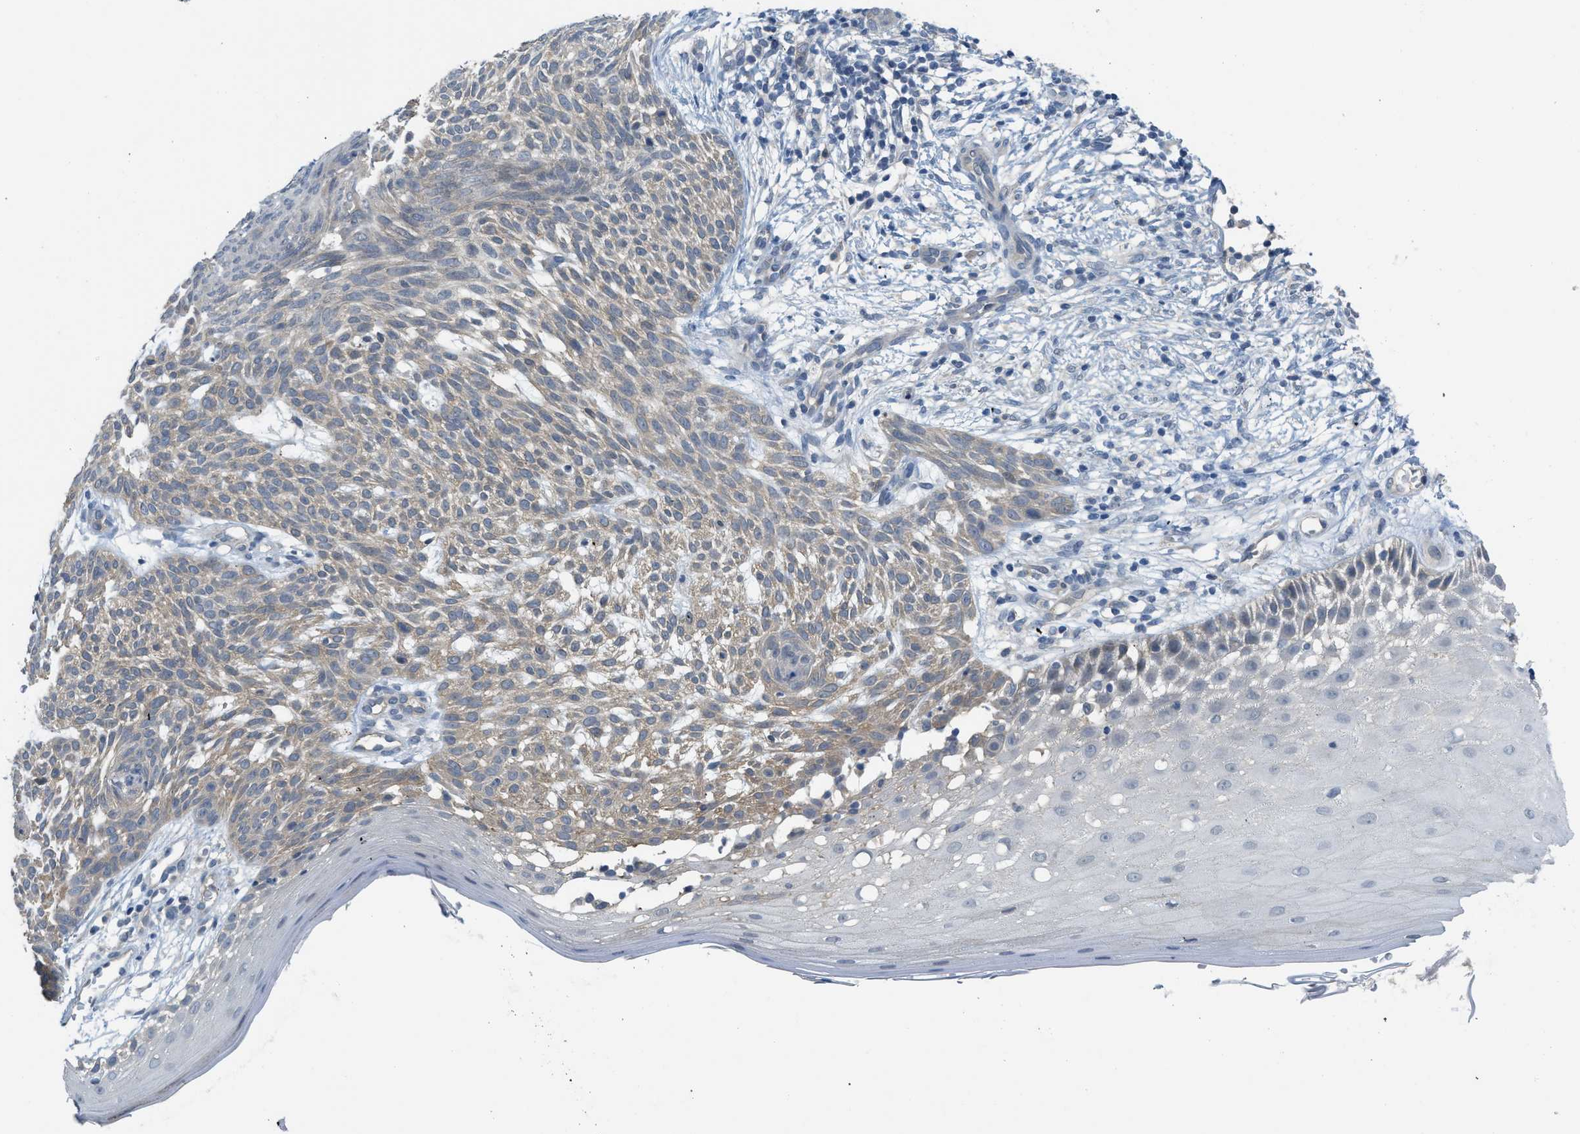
{"staining": {"intensity": "weak", "quantity": ">75%", "location": "cytoplasmic/membranous"}, "tissue": "skin cancer", "cell_type": "Tumor cells", "image_type": "cancer", "snomed": [{"axis": "morphology", "description": "Basal cell carcinoma"}, {"axis": "topography", "description": "Skin"}], "caption": "Skin basal cell carcinoma tissue exhibits weak cytoplasmic/membranous expression in approximately >75% of tumor cells, visualized by immunohistochemistry.", "gene": "TNFAIP1", "patient": {"sex": "female", "age": 59}}